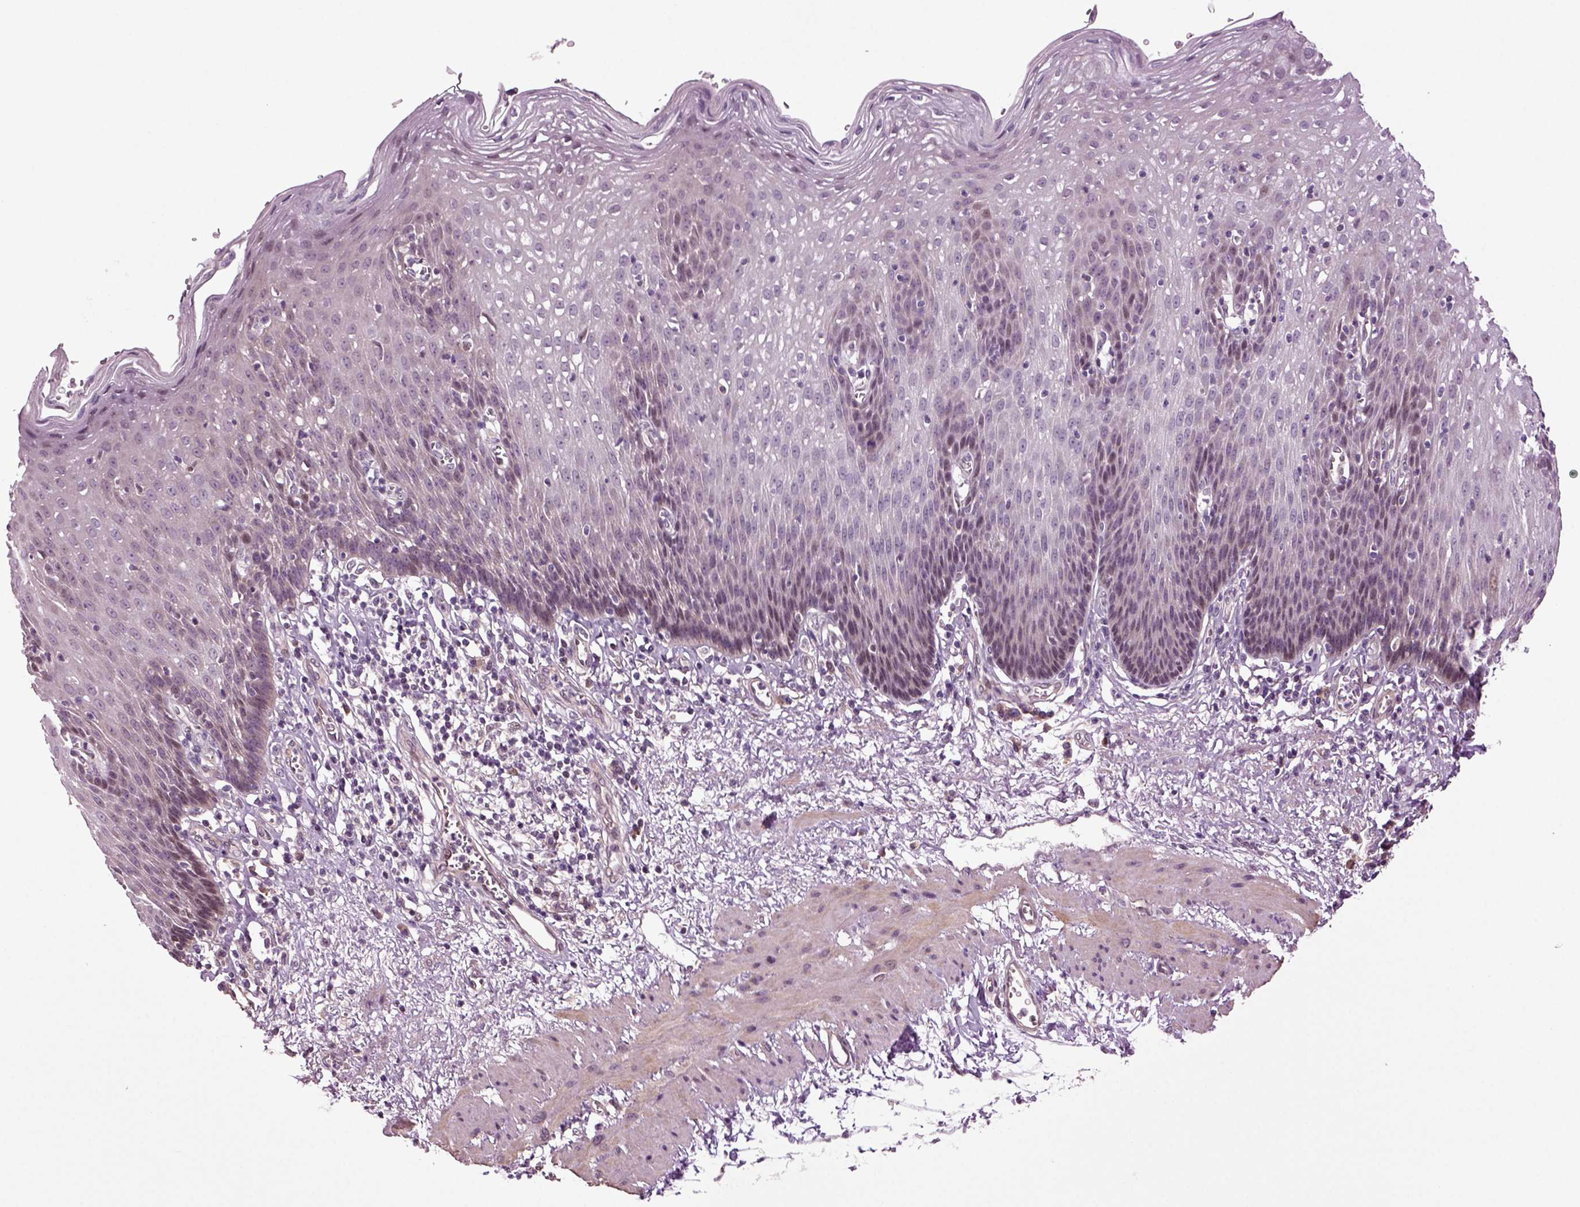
{"staining": {"intensity": "negative", "quantity": "none", "location": "none"}, "tissue": "esophagus", "cell_type": "Squamous epithelial cells", "image_type": "normal", "snomed": [{"axis": "morphology", "description": "Normal tissue, NOS"}, {"axis": "topography", "description": "Esophagus"}], "caption": "IHC micrograph of normal human esophagus stained for a protein (brown), which displays no expression in squamous epithelial cells. (DAB (3,3'-diaminobenzidine) immunohistochemistry, high magnification).", "gene": "HAGHL", "patient": {"sex": "male", "age": 57}}